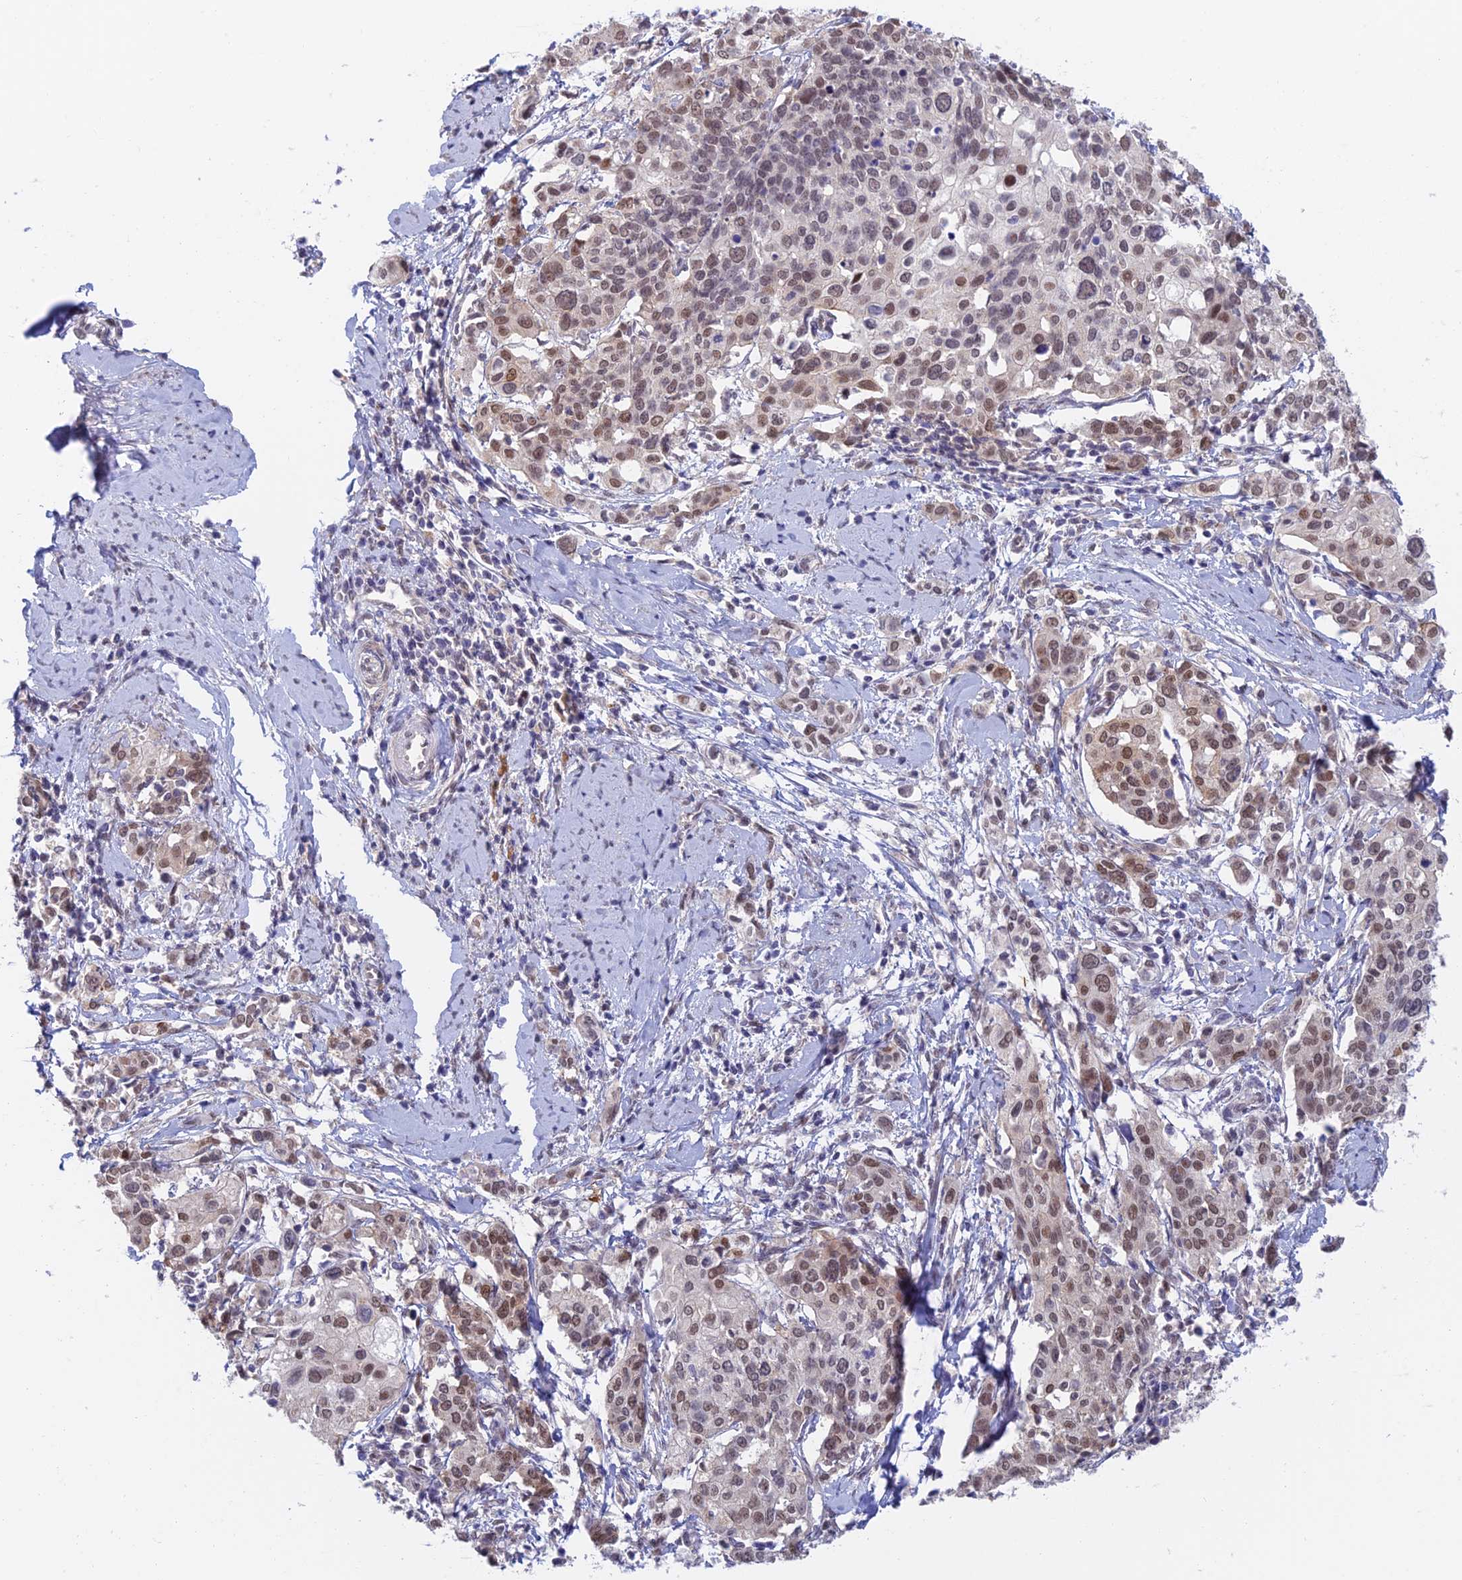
{"staining": {"intensity": "moderate", "quantity": "25%-75%", "location": "nuclear"}, "tissue": "cervical cancer", "cell_type": "Tumor cells", "image_type": "cancer", "snomed": [{"axis": "morphology", "description": "Squamous cell carcinoma, NOS"}, {"axis": "topography", "description": "Cervix"}], "caption": "The immunohistochemical stain shows moderate nuclear positivity in tumor cells of squamous cell carcinoma (cervical) tissue. The staining was performed using DAB (3,3'-diaminobenzidine), with brown indicating positive protein expression. Nuclei are stained blue with hematoxylin.", "gene": "ZUP1", "patient": {"sex": "female", "age": 44}}